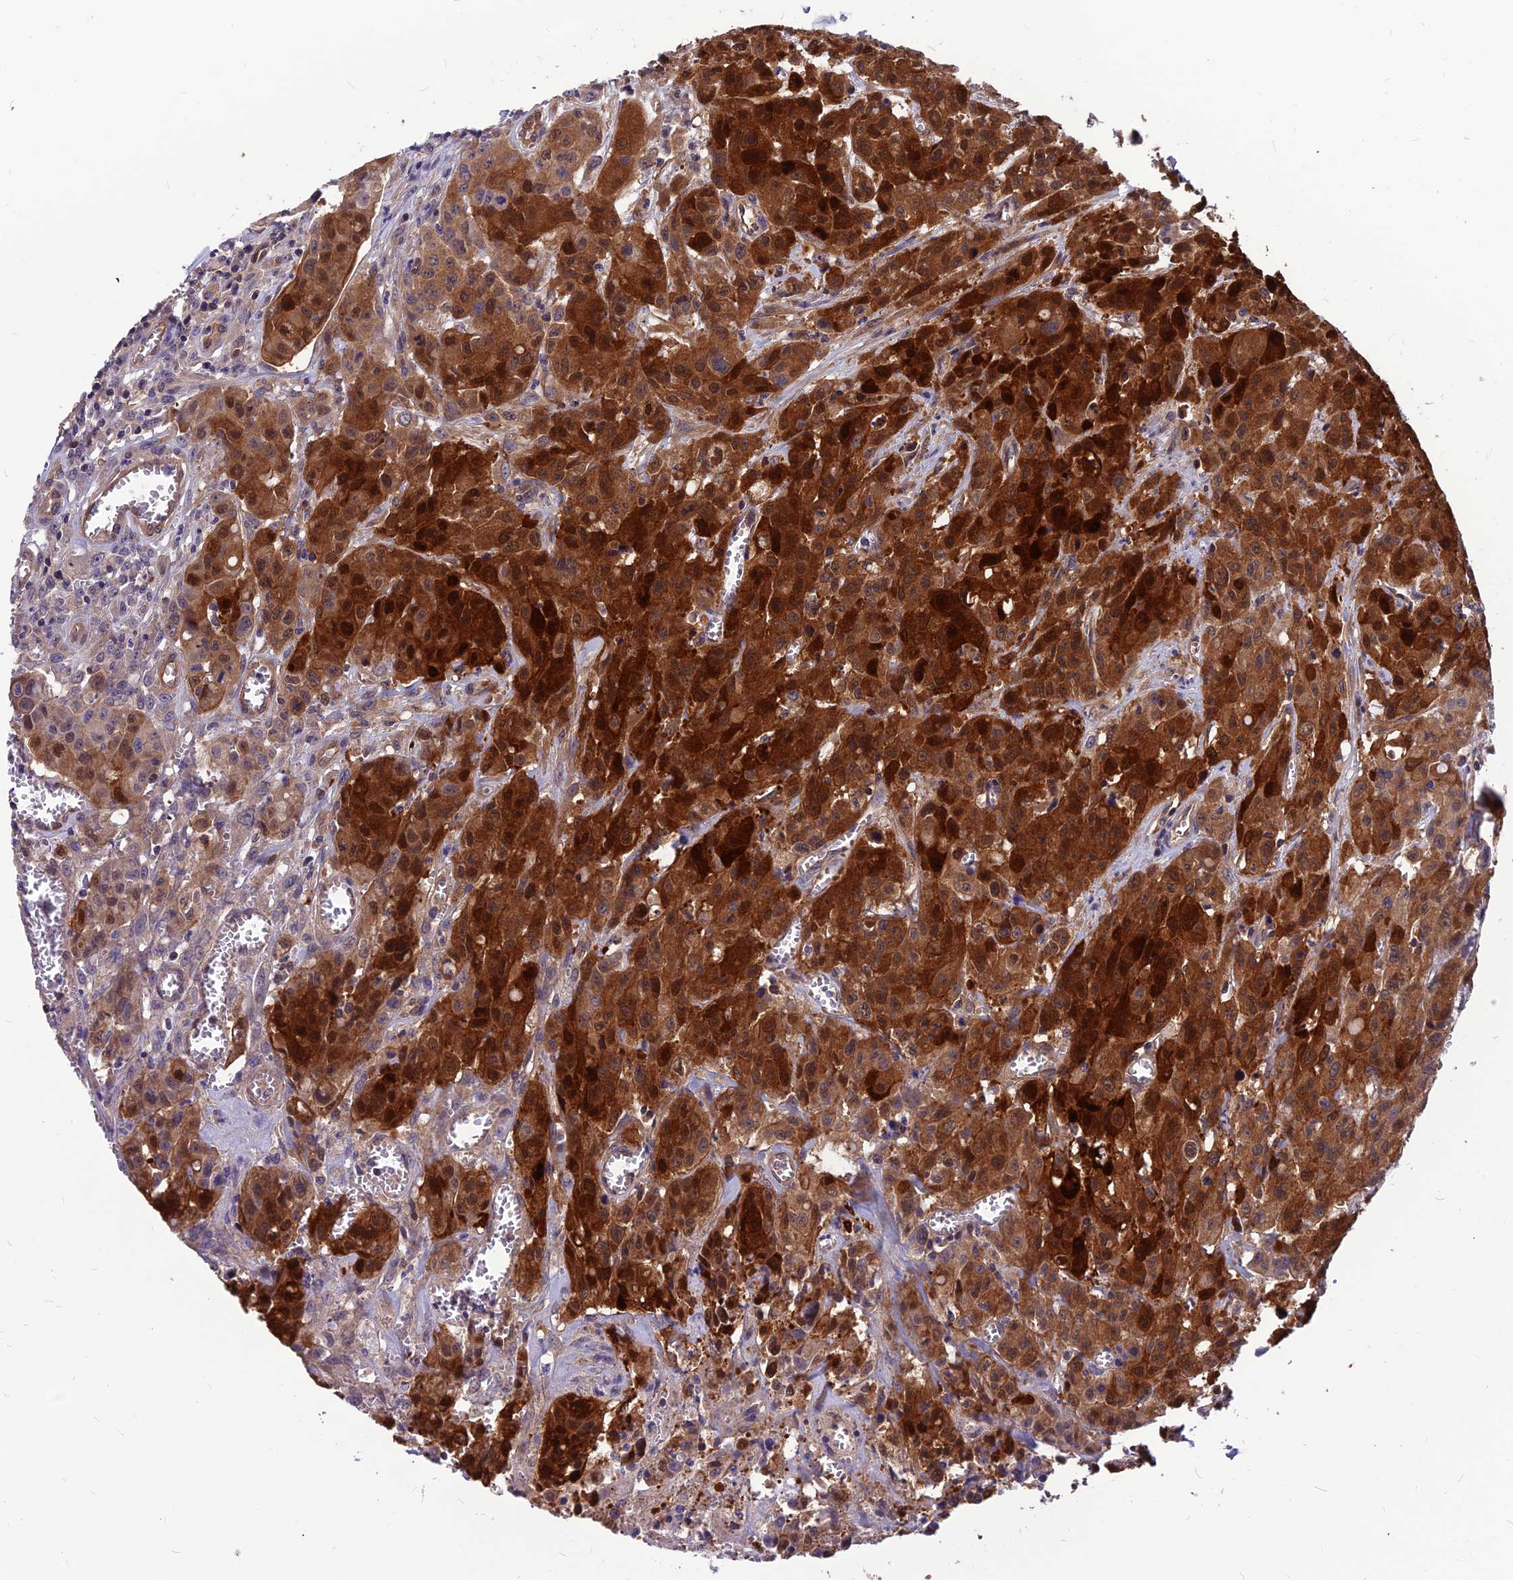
{"staining": {"intensity": "strong", "quantity": ">75%", "location": "cytoplasmic/membranous,nuclear"}, "tissue": "colorectal cancer", "cell_type": "Tumor cells", "image_type": "cancer", "snomed": [{"axis": "morphology", "description": "Adenocarcinoma, NOS"}, {"axis": "topography", "description": "Colon"}], "caption": "Protein staining displays strong cytoplasmic/membranous and nuclear expression in about >75% of tumor cells in adenocarcinoma (colorectal).", "gene": "MVD", "patient": {"sex": "male", "age": 62}}